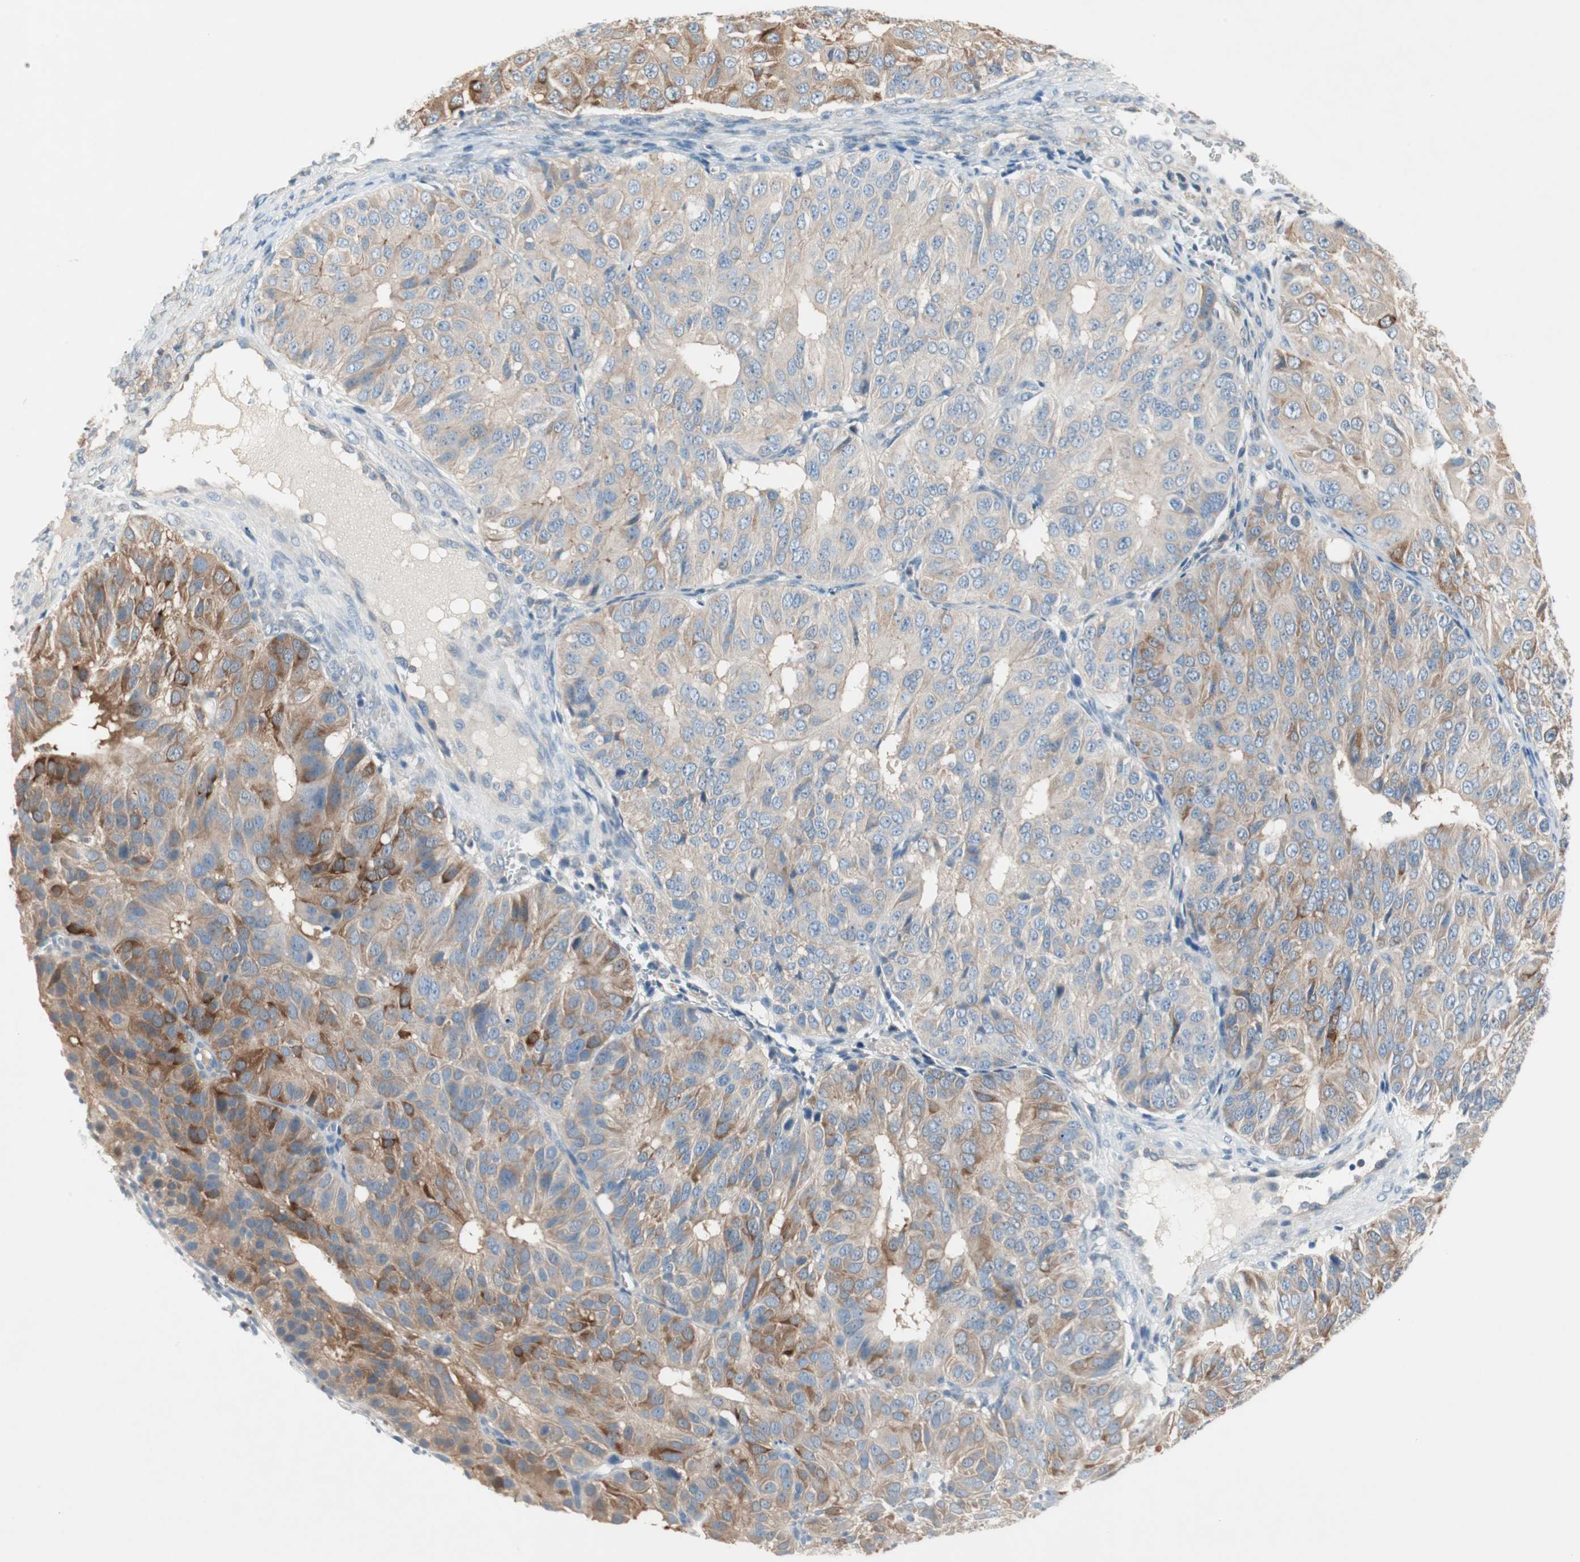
{"staining": {"intensity": "moderate", "quantity": "<25%", "location": "cytoplasmic/membranous"}, "tissue": "ovarian cancer", "cell_type": "Tumor cells", "image_type": "cancer", "snomed": [{"axis": "morphology", "description": "Carcinoma, endometroid"}, {"axis": "topography", "description": "Ovary"}], "caption": "The image shows a brown stain indicating the presence of a protein in the cytoplasmic/membranous of tumor cells in ovarian cancer (endometroid carcinoma).", "gene": "GLUL", "patient": {"sex": "female", "age": 51}}